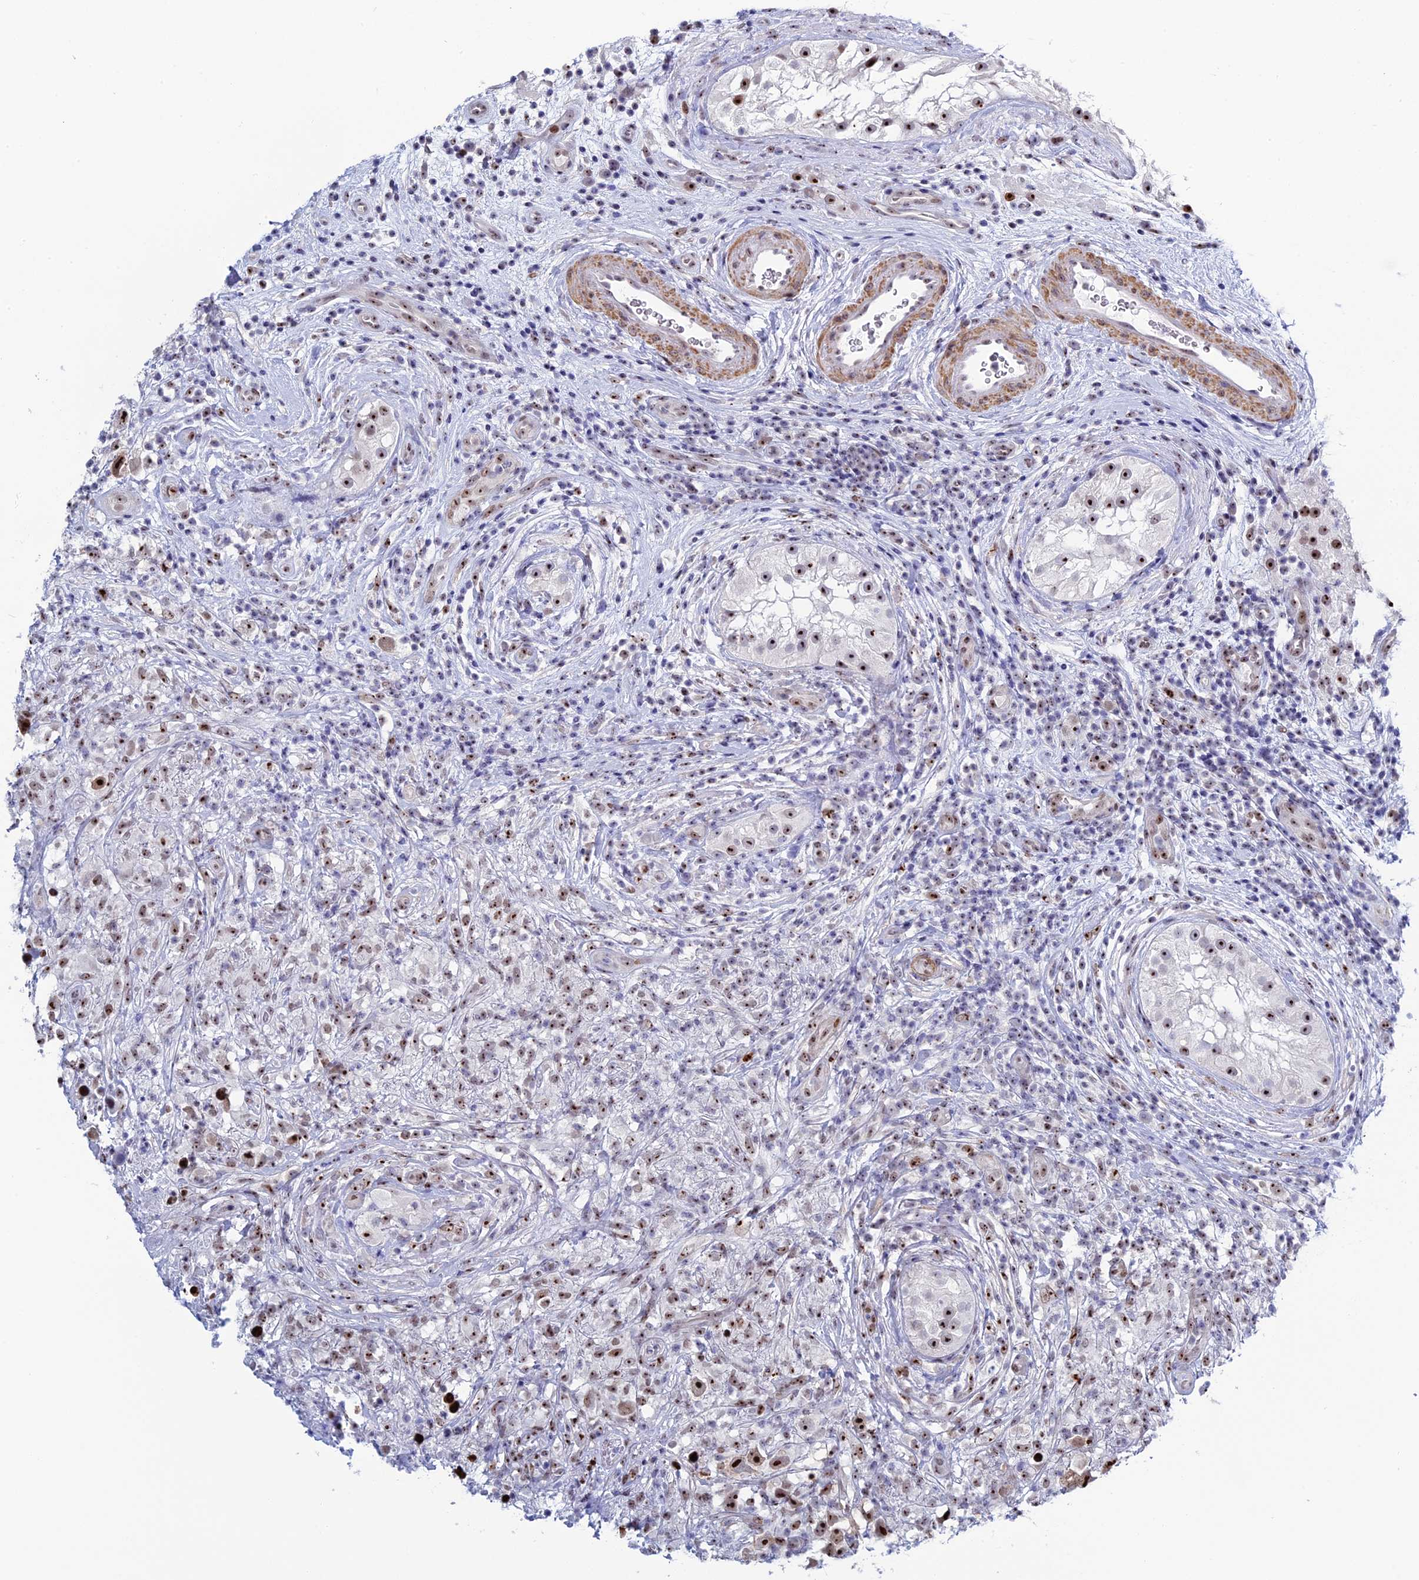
{"staining": {"intensity": "moderate", "quantity": ">75%", "location": "nuclear"}, "tissue": "testis cancer", "cell_type": "Tumor cells", "image_type": "cancer", "snomed": [{"axis": "morphology", "description": "Seminoma, NOS"}, {"axis": "topography", "description": "Testis"}], "caption": "The image displays immunohistochemical staining of seminoma (testis). There is moderate nuclear staining is appreciated in approximately >75% of tumor cells.", "gene": "CCDC86", "patient": {"sex": "male", "age": 49}}